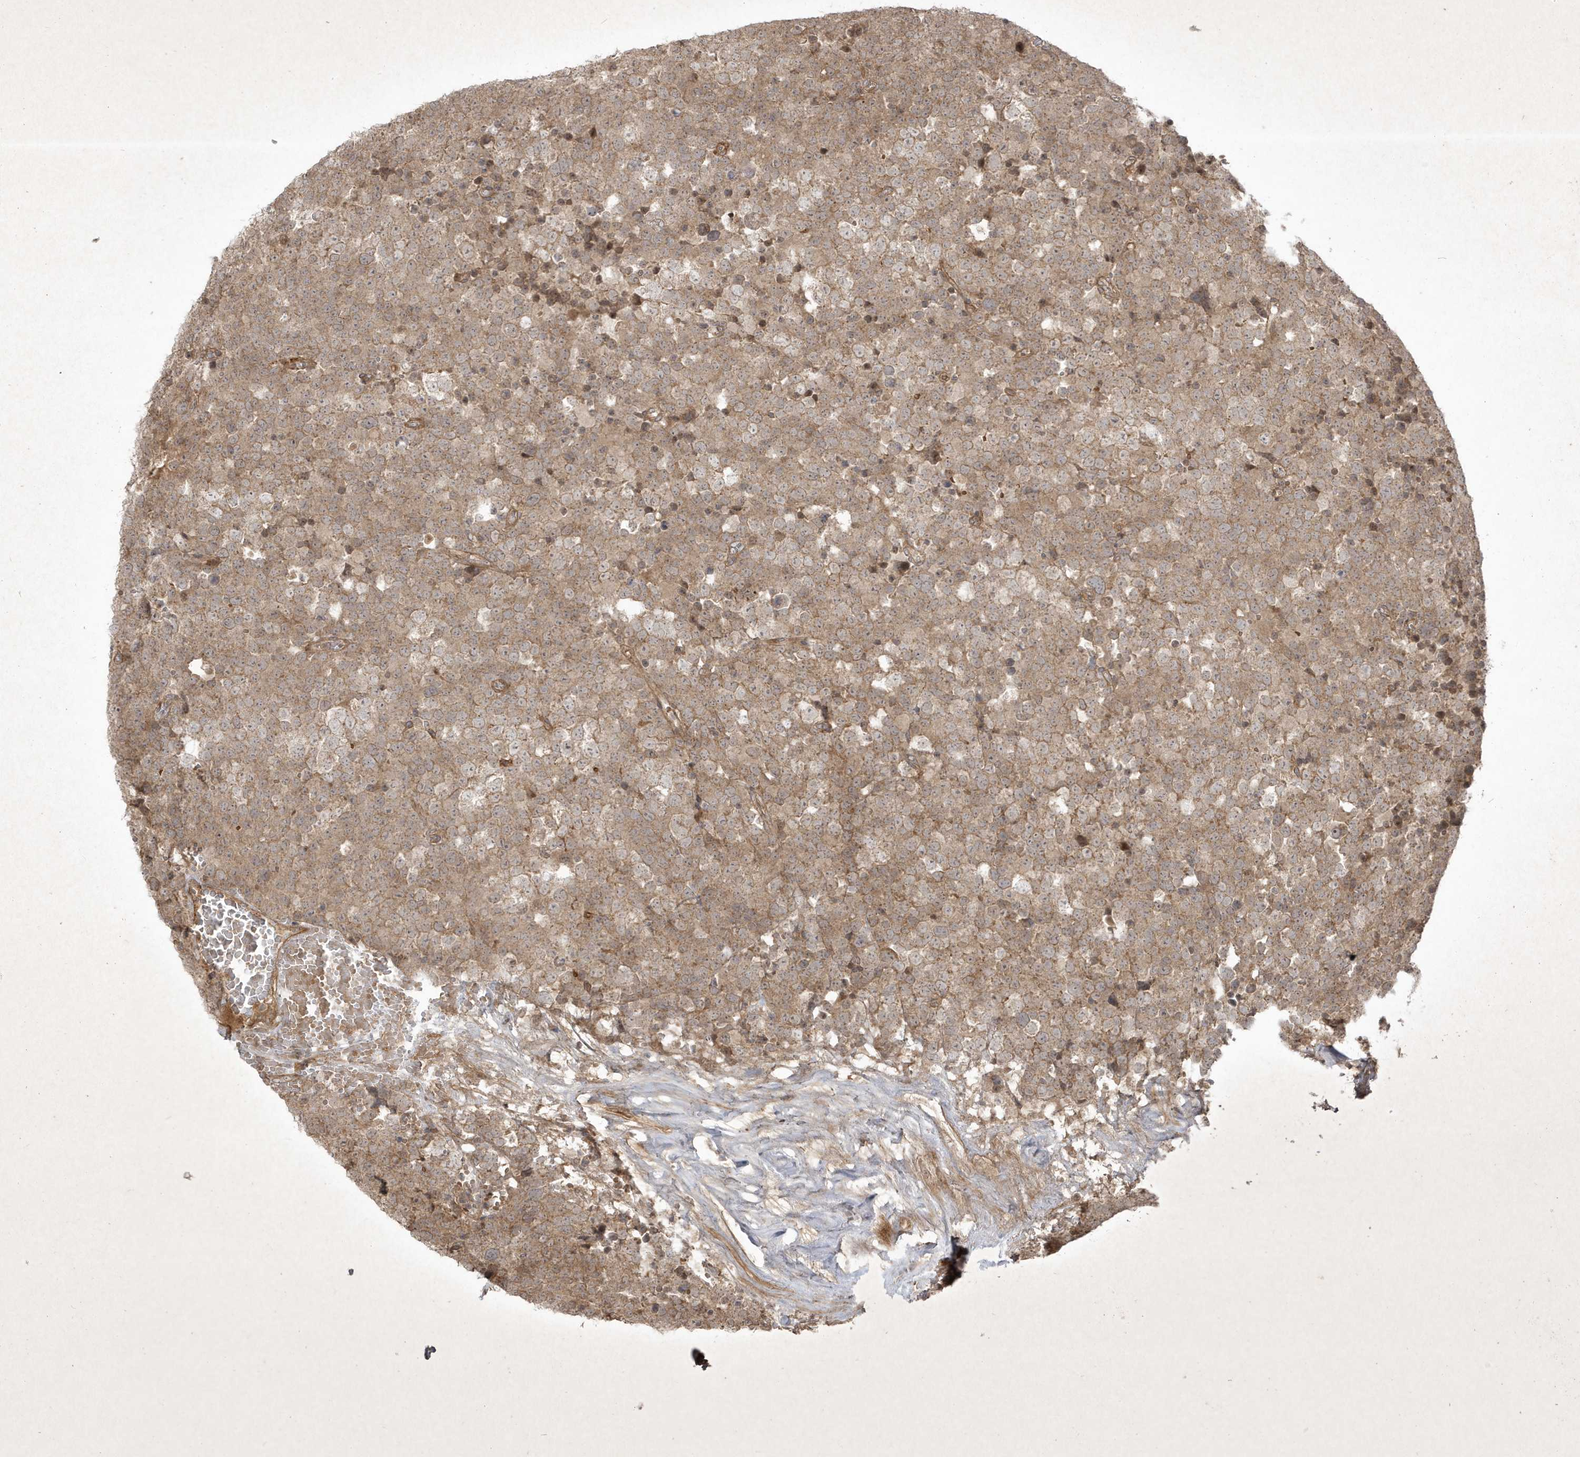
{"staining": {"intensity": "weak", "quantity": ">75%", "location": "cytoplasmic/membranous"}, "tissue": "testis cancer", "cell_type": "Tumor cells", "image_type": "cancer", "snomed": [{"axis": "morphology", "description": "Seminoma, NOS"}, {"axis": "topography", "description": "Testis"}], "caption": "Tumor cells exhibit weak cytoplasmic/membranous staining in about >75% of cells in seminoma (testis).", "gene": "FAM83C", "patient": {"sex": "male", "age": 71}}